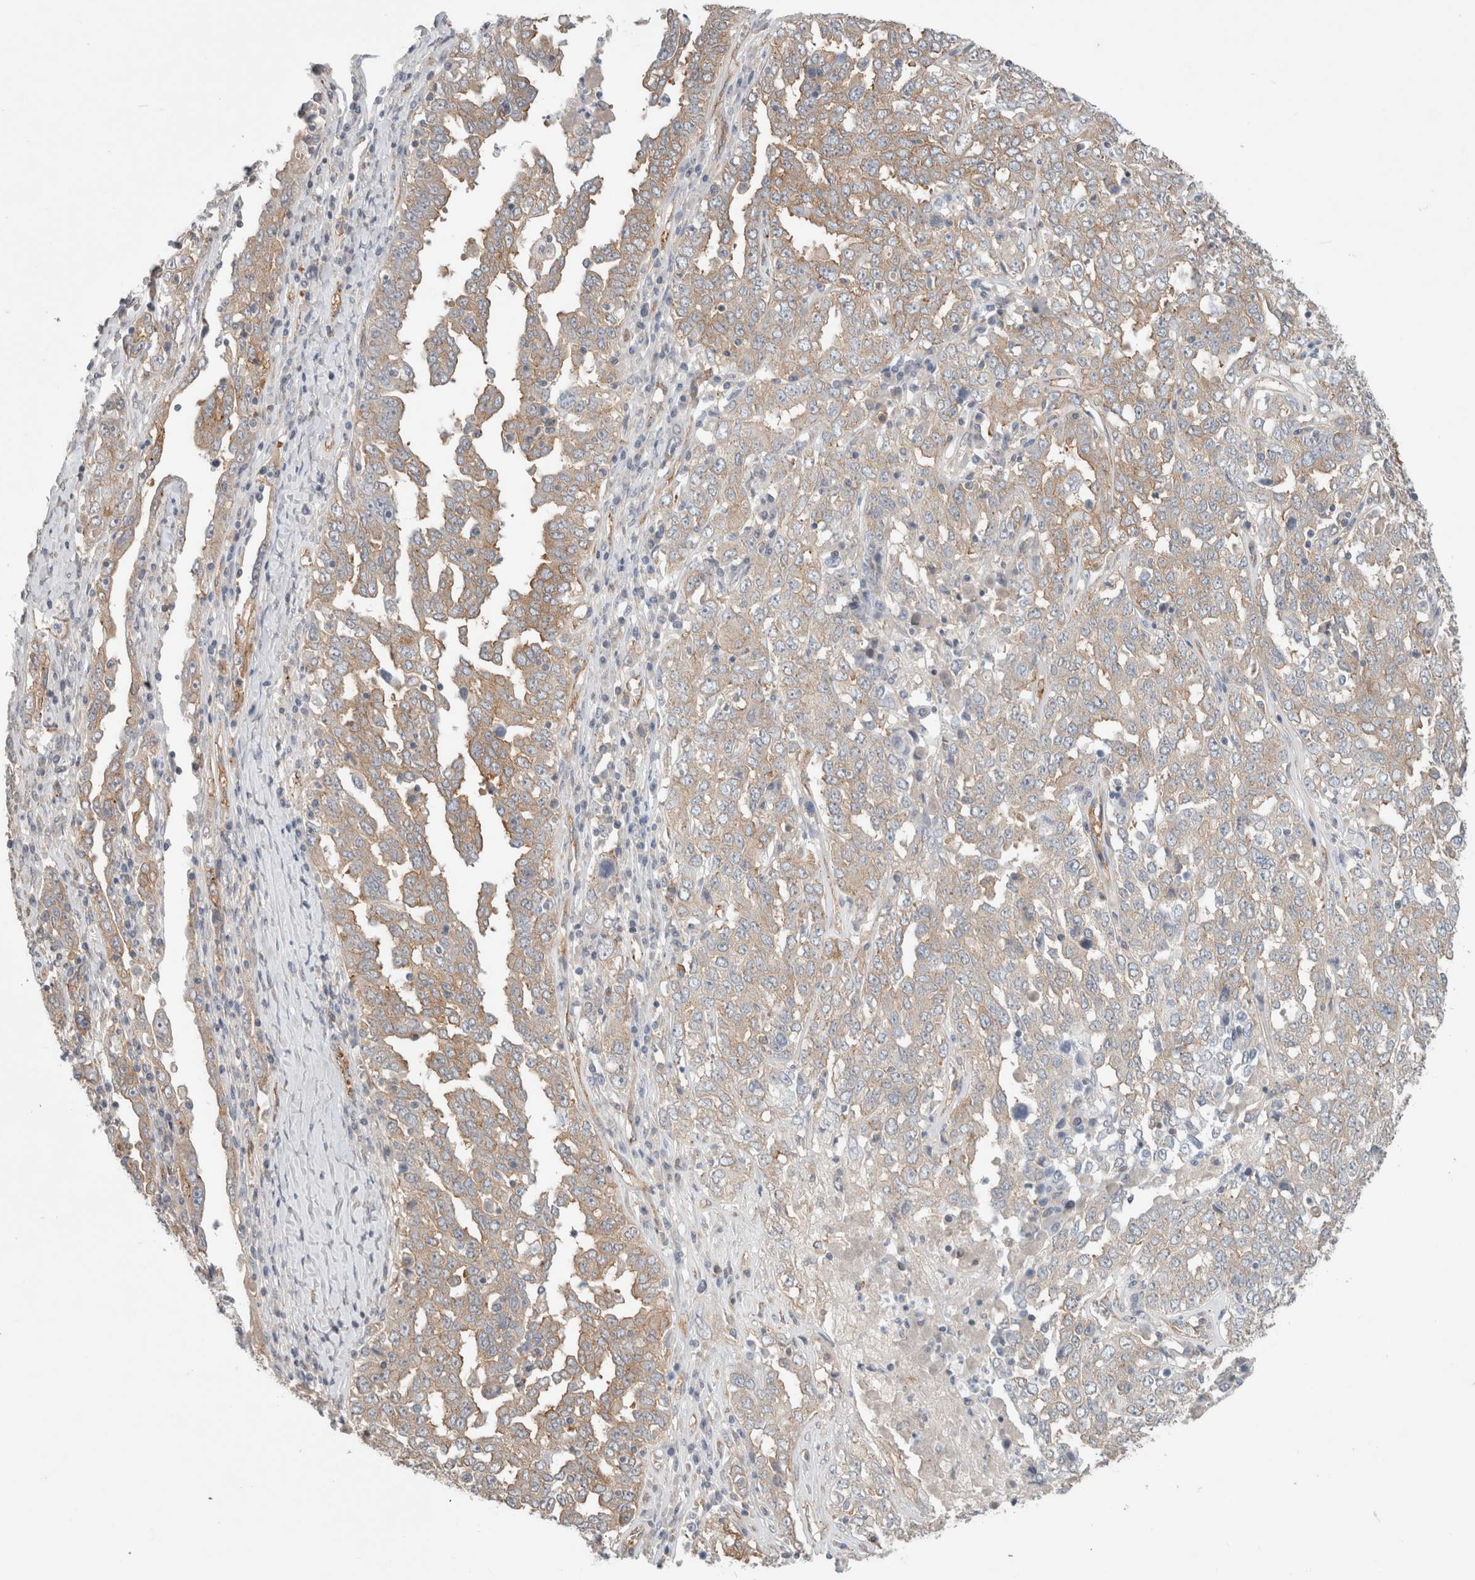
{"staining": {"intensity": "weak", "quantity": "25%-75%", "location": "cytoplasmic/membranous"}, "tissue": "ovarian cancer", "cell_type": "Tumor cells", "image_type": "cancer", "snomed": [{"axis": "morphology", "description": "Carcinoma, endometroid"}, {"axis": "topography", "description": "Ovary"}], "caption": "A brown stain highlights weak cytoplasmic/membranous expression of a protein in human ovarian cancer (endometroid carcinoma) tumor cells.", "gene": "RASAL2", "patient": {"sex": "female", "age": 62}}